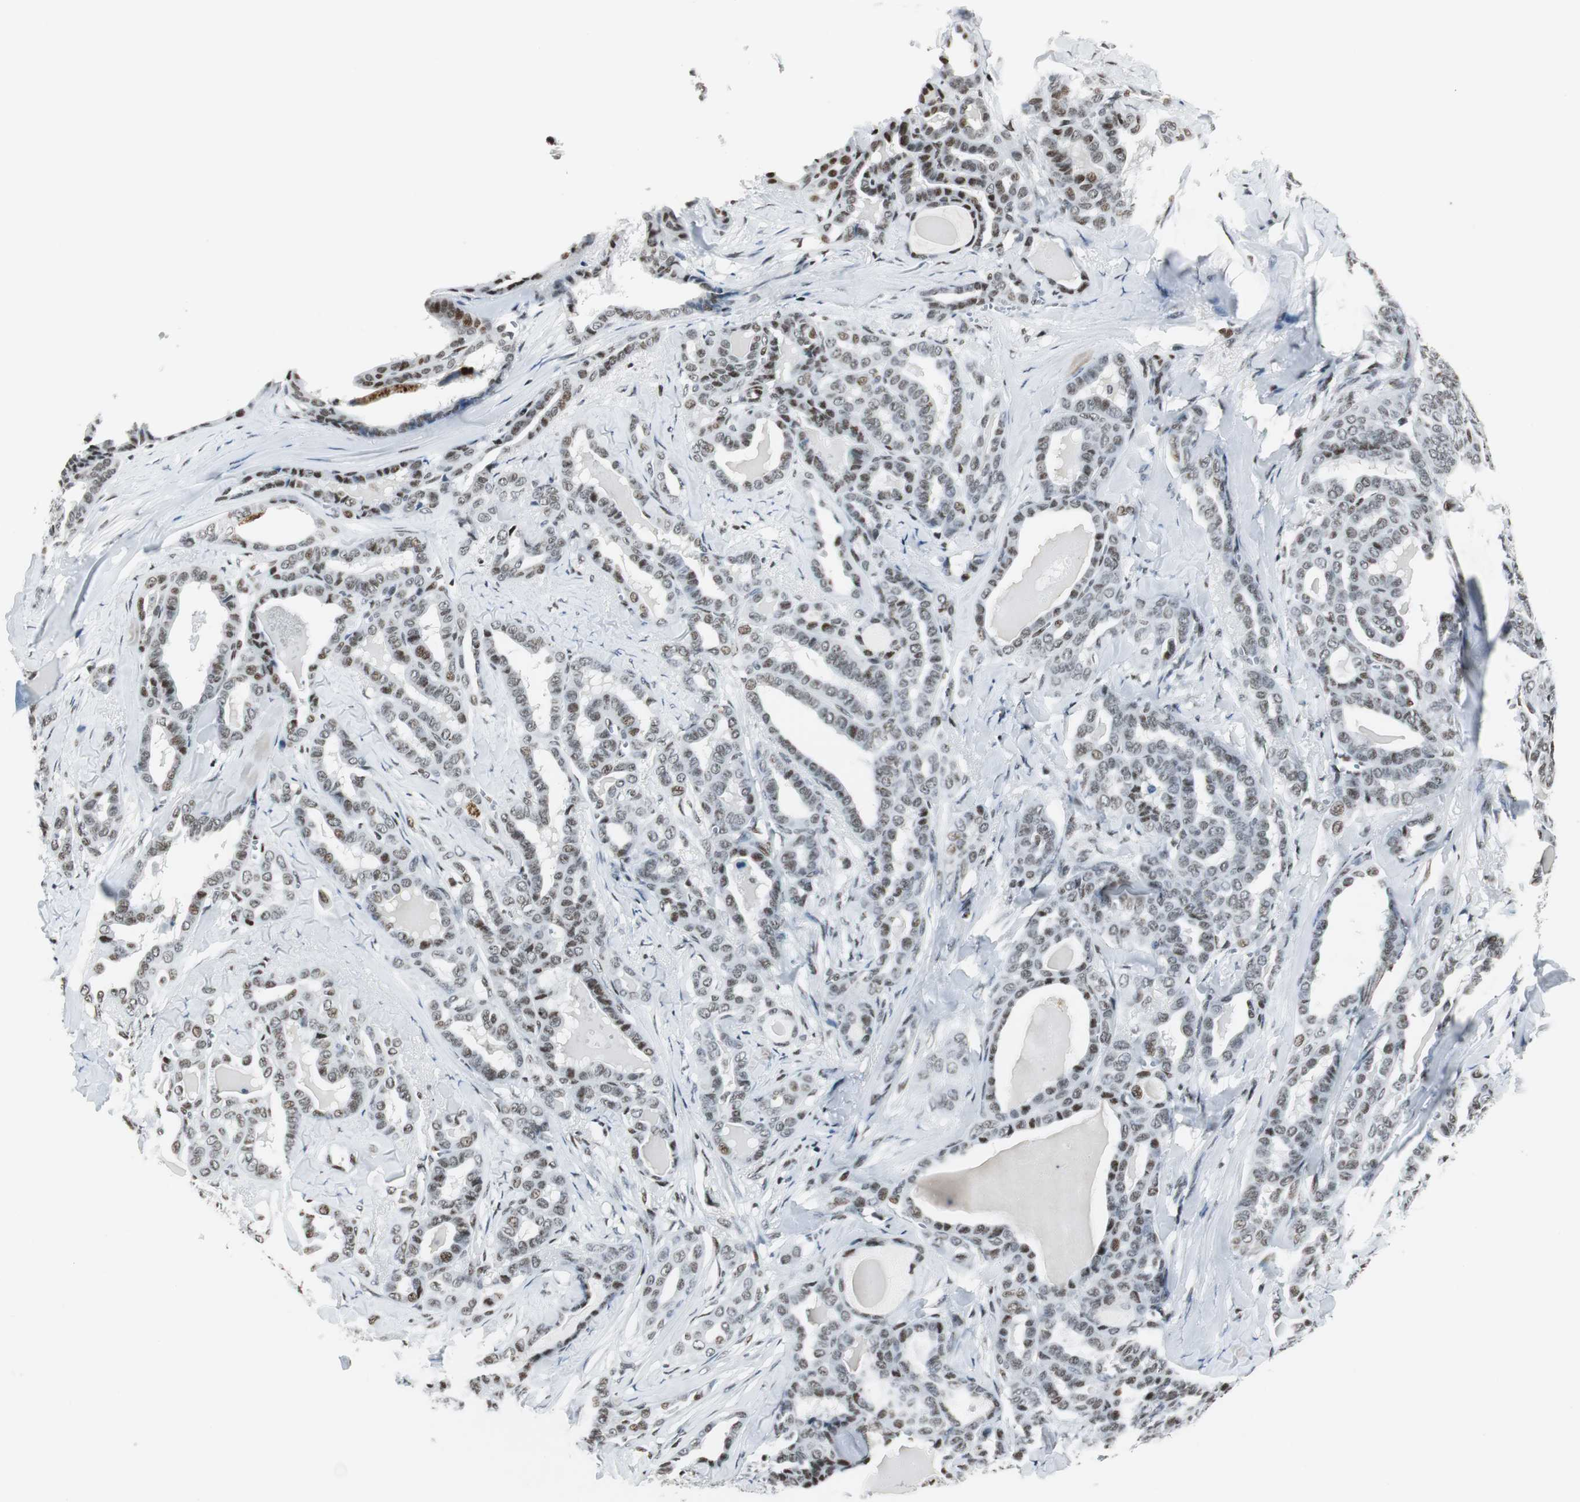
{"staining": {"intensity": "weak", "quantity": "<25%", "location": "nuclear"}, "tissue": "thyroid cancer", "cell_type": "Tumor cells", "image_type": "cancer", "snomed": [{"axis": "morphology", "description": "Carcinoma, NOS"}, {"axis": "topography", "description": "Thyroid gland"}], "caption": "DAB (3,3'-diaminobenzidine) immunohistochemical staining of thyroid cancer (carcinoma) displays no significant expression in tumor cells.", "gene": "RBBP4", "patient": {"sex": "female", "age": 91}}